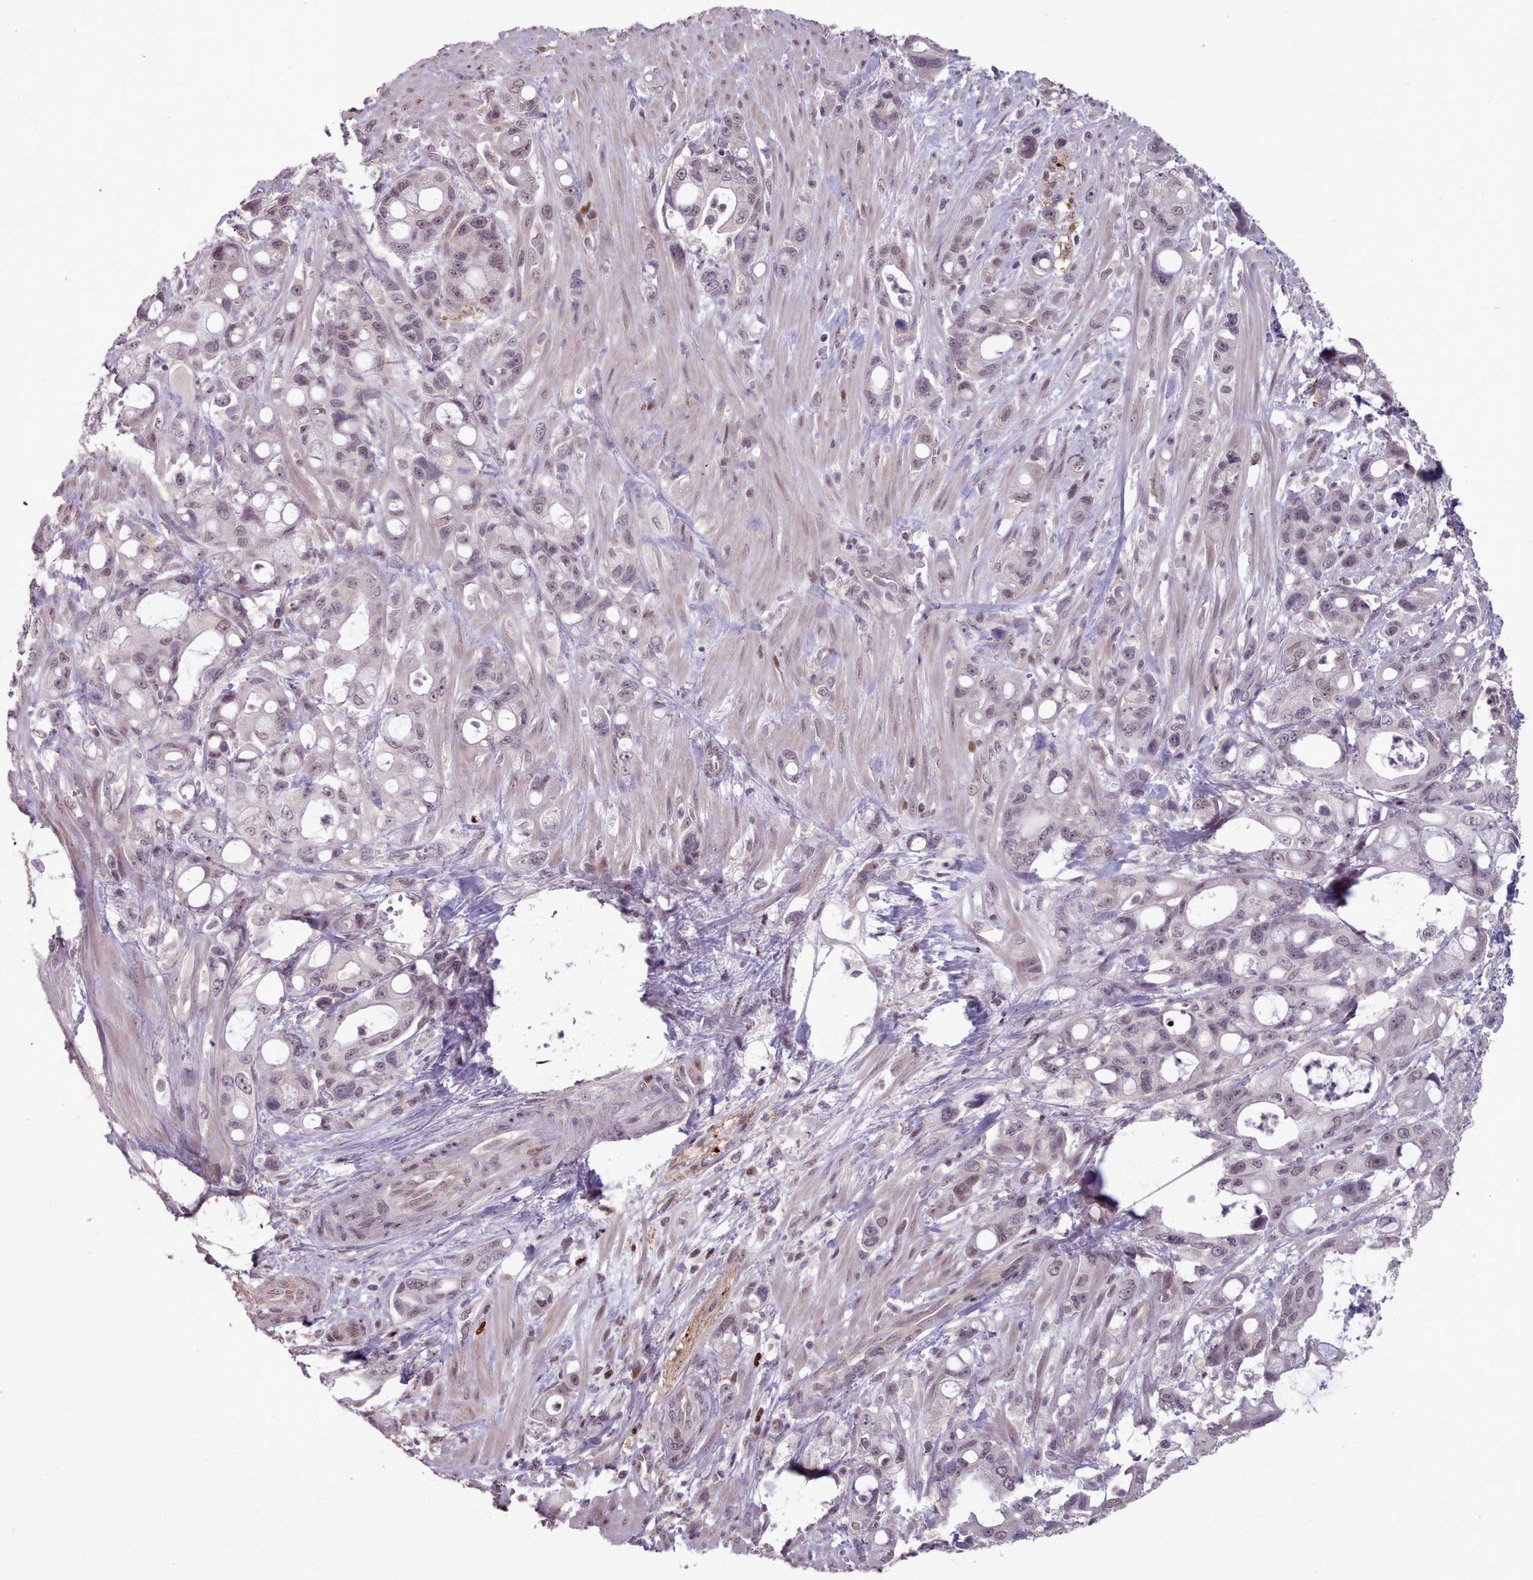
{"staining": {"intensity": "weak", "quantity": "25%-75%", "location": "nuclear"}, "tissue": "pancreatic cancer", "cell_type": "Tumor cells", "image_type": "cancer", "snomed": [{"axis": "morphology", "description": "Adenocarcinoma, NOS"}, {"axis": "topography", "description": "Pancreas"}], "caption": "Tumor cells exhibit weak nuclear expression in approximately 25%-75% of cells in pancreatic adenocarcinoma. The protein of interest is stained brown, and the nuclei are stained in blue (DAB IHC with brightfield microscopy, high magnification).", "gene": "ENSA", "patient": {"sex": "male", "age": 68}}